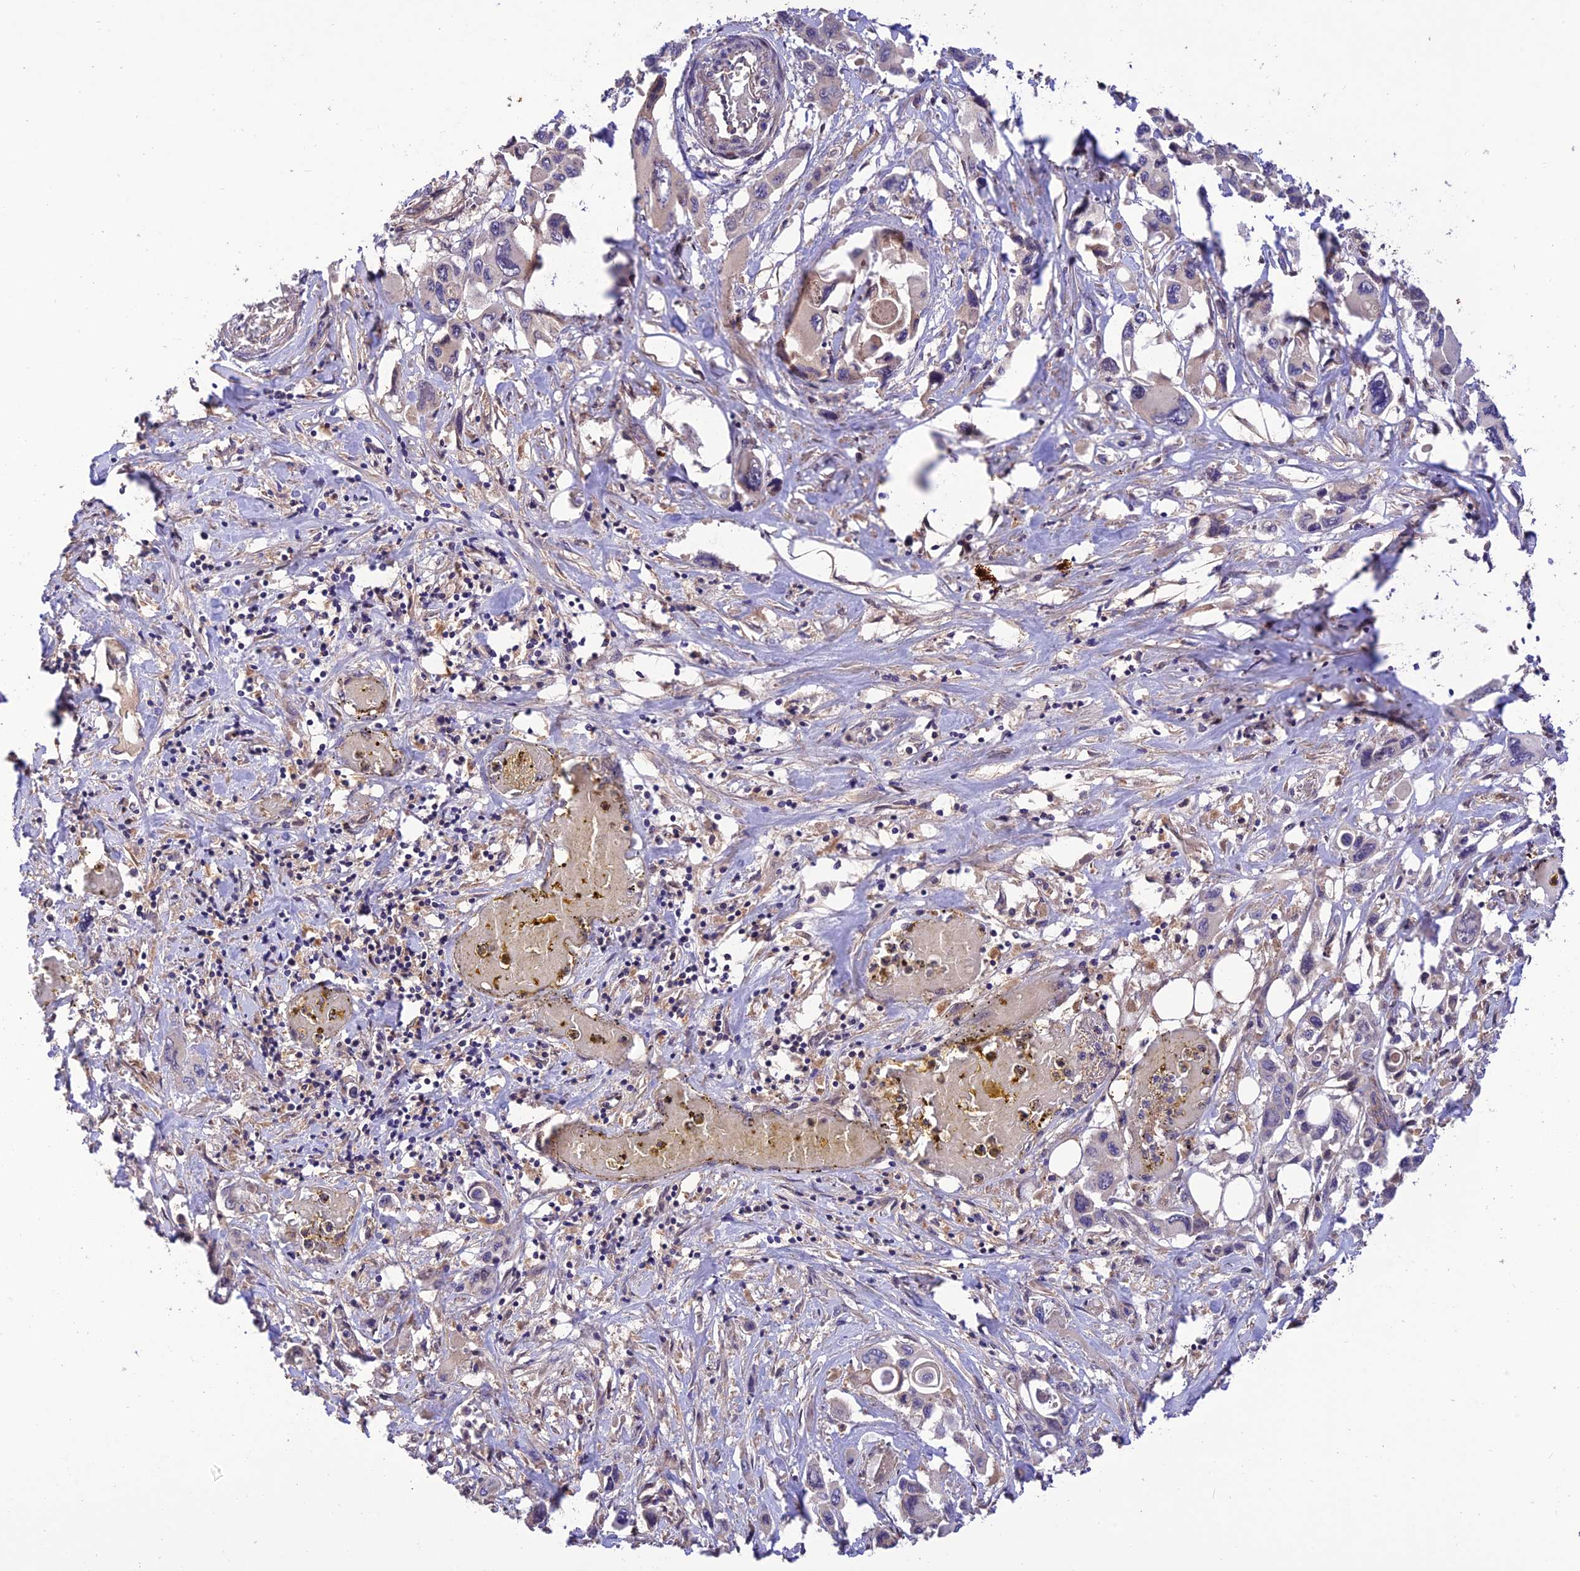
{"staining": {"intensity": "negative", "quantity": "none", "location": "none"}, "tissue": "pancreatic cancer", "cell_type": "Tumor cells", "image_type": "cancer", "snomed": [{"axis": "morphology", "description": "Adenocarcinoma, NOS"}, {"axis": "topography", "description": "Pancreas"}], "caption": "The histopathology image demonstrates no significant staining in tumor cells of pancreatic adenocarcinoma.", "gene": "REV1", "patient": {"sex": "male", "age": 92}}